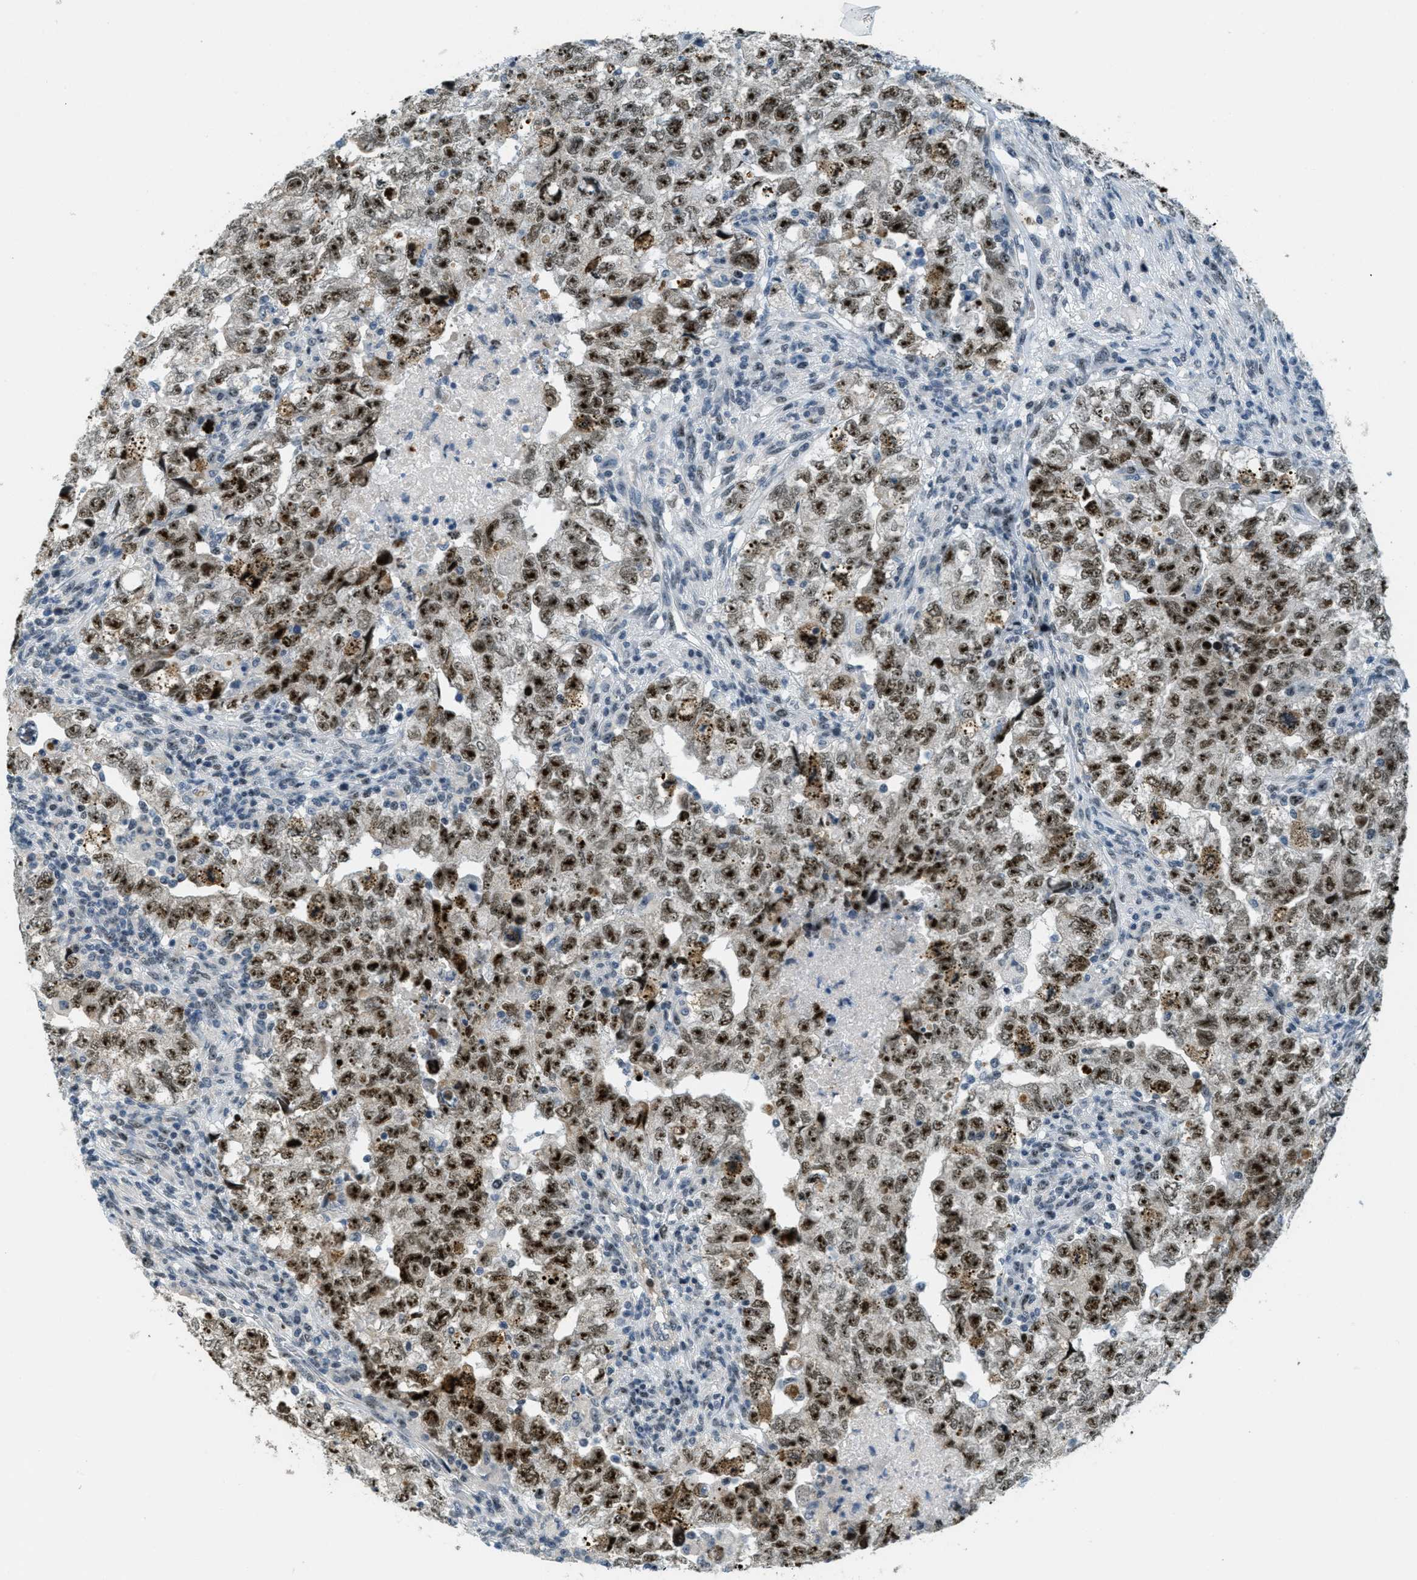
{"staining": {"intensity": "strong", "quantity": ">75%", "location": "cytoplasmic/membranous,nuclear"}, "tissue": "testis cancer", "cell_type": "Tumor cells", "image_type": "cancer", "snomed": [{"axis": "morphology", "description": "Carcinoma, Embryonal, NOS"}, {"axis": "topography", "description": "Testis"}], "caption": "Testis cancer (embryonal carcinoma) was stained to show a protein in brown. There is high levels of strong cytoplasmic/membranous and nuclear expression in approximately >75% of tumor cells. (DAB (3,3'-diaminobenzidine) IHC, brown staining for protein, blue staining for nuclei).", "gene": "DDX47", "patient": {"sex": "male", "age": 36}}